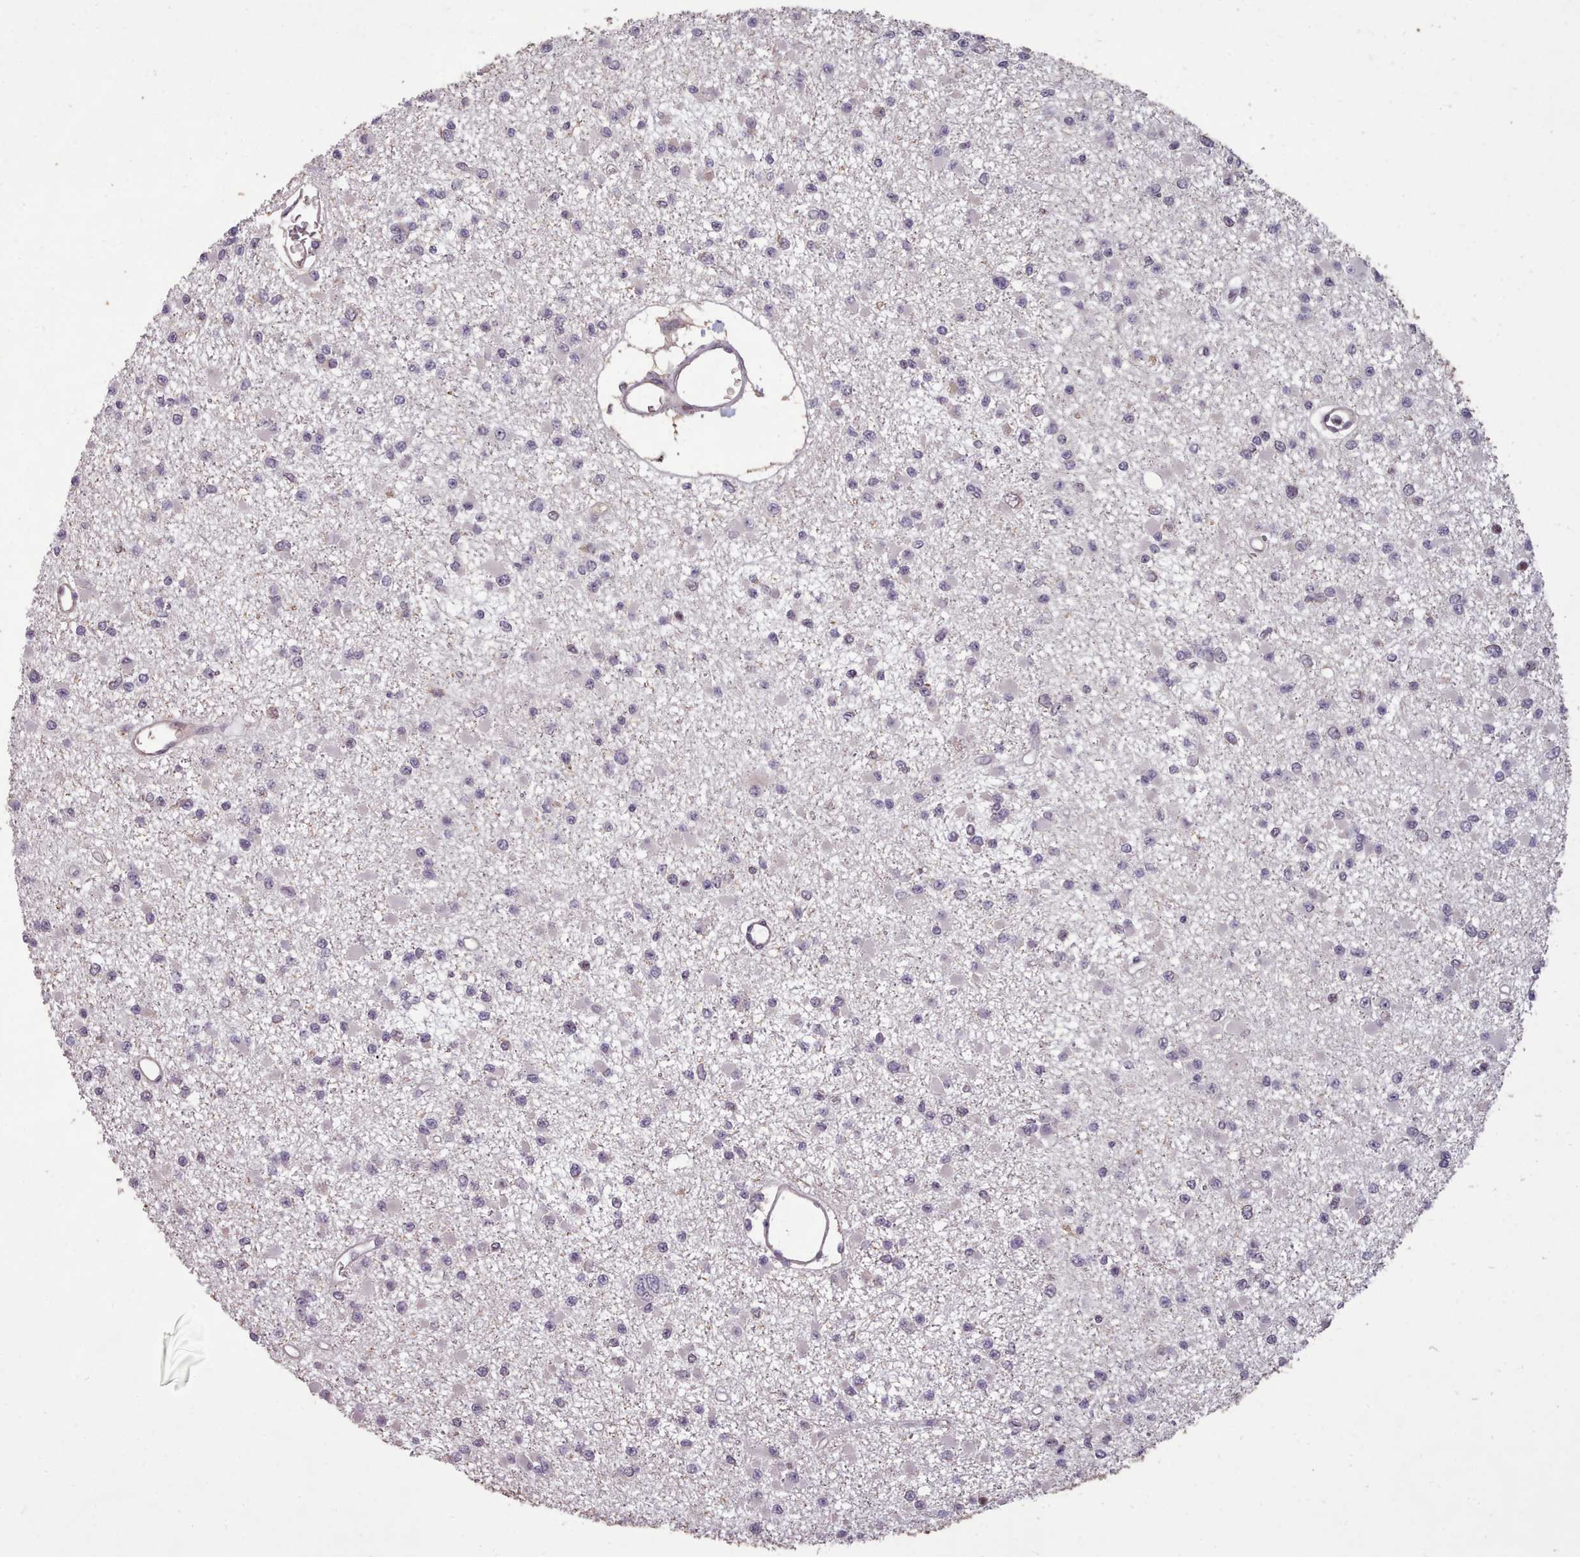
{"staining": {"intensity": "negative", "quantity": "none", "location": "none"}, "tissue": "glioma", "cell_type": "Tumor cells", "image_type": "cancer", "snomed": [{"axis": "morphology", "description": "Glioma, malignant, Low grade"}, {"axis": "topography", "description": "Brain"}], "caption": "The immunohistochemistry (IHC) histopathology image has no significant staining in tumor cells of glioma tissue. The staining was performed using DAB (3,3'-diaminobenzidine) to visualize the protein expression in brown, while the nuclei were stained in blue with hematoxylin (Magnification: 20x).", "gene": "ENSA", "patient": {"sex": "female", "age": 22}}